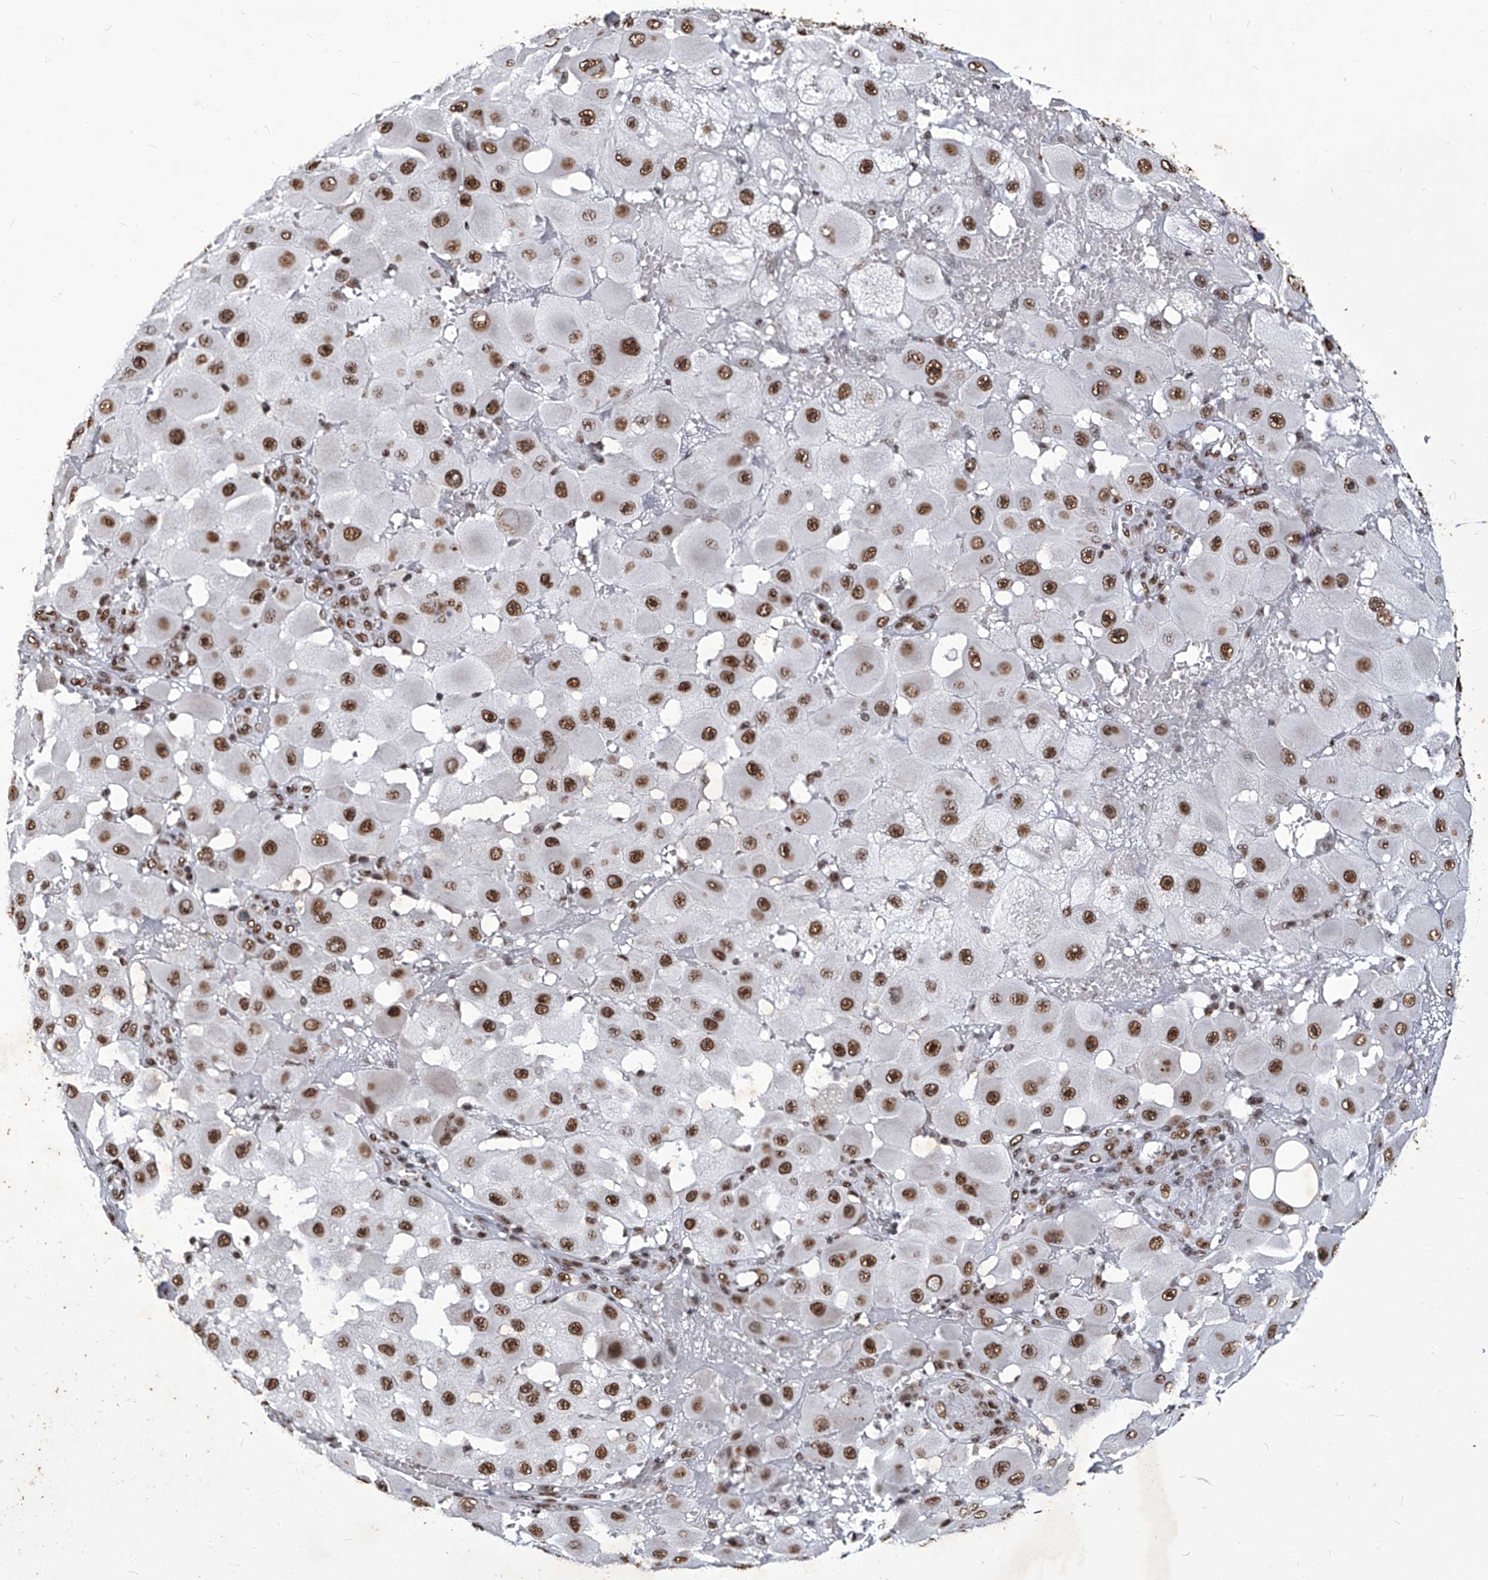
{"staining": {"intensity": "moderate", "quantity": ">75%", "location": "nuclear"}, "tissue": "melanoma", "cell_type": "Tumor cells", "image_type": "cancer", "snomed": [{"axis": "morphology", "description": "Malignant melanoma, NOS"}, {"axis": "topography", "description": "Skin"}], "caption": "The immunohistochemical stain shows moderate nuclear staining in tumor cells of melanoma tissue.", "gene": "HBP1", "patient": {"sex": "female", "age": 81}}